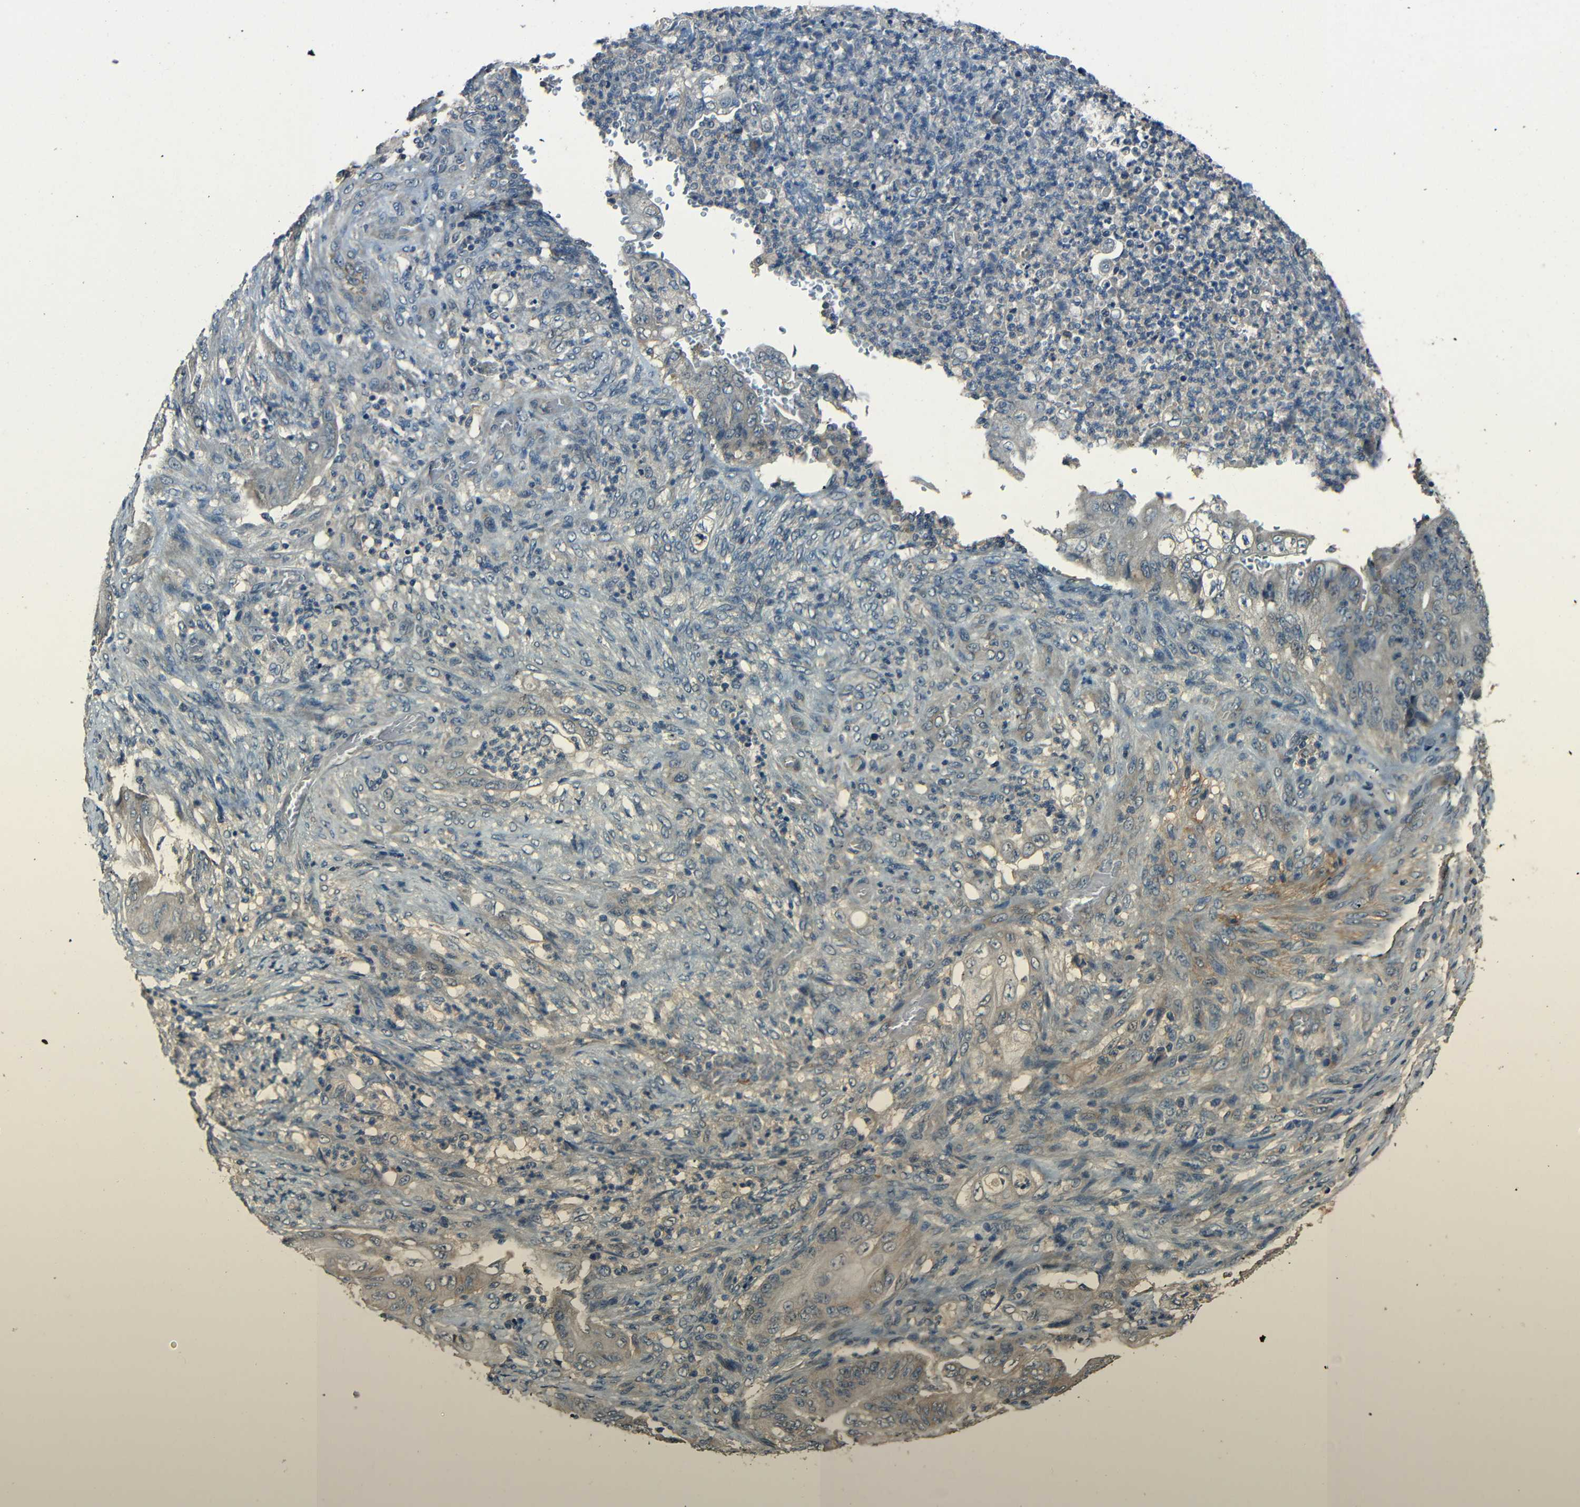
{"staining": {"intensity": "negative", "quantity": "none", "location": "none"}, "tissue": "stomach cancer", "cell_type": "Tumor cells", "image_type": "cancer", "snomed": [{"axis": "morphology", "description": "Adenocarcinoma, NOS"}, {"axis": "topography", "description": "Stomach"}], "caption": "Tumor cells are negative for brown protein staining in stomach cancer. The staining was performed using DAB to visualize the protein expression in brown, while the nuclei were stained in blue with hematoxylin (Magnification: 20x).", "gene": "SLA", "patient": {"sex": "female", "age": 73}}